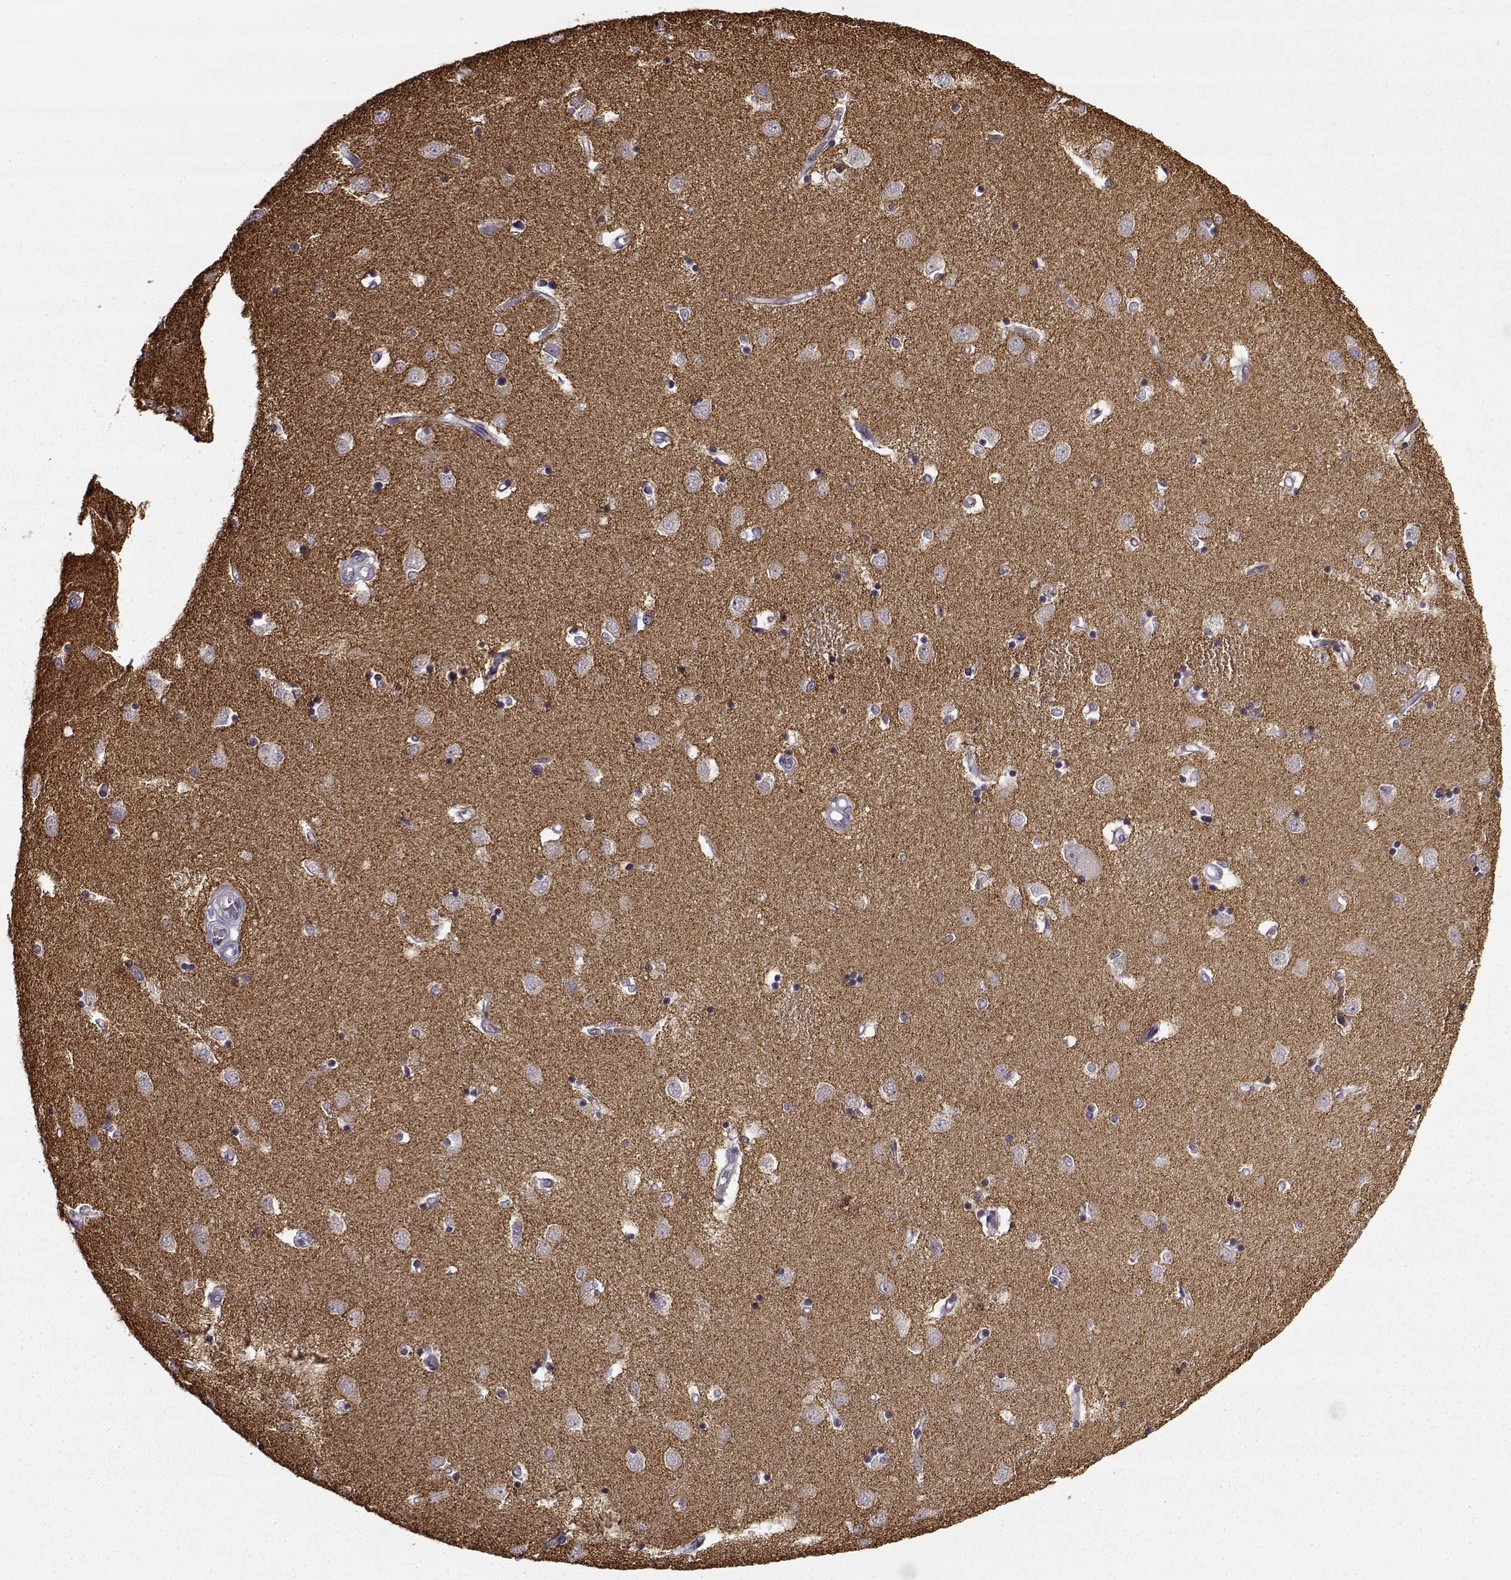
{"staining": {"intensity": "negative", "quantity": "none", "location": "none"}, "tissue": "caudate", "cell_type": "Glial cells", "image_type": "normal", "snomed": [{"axis": "morphology", "description": "Normal tissue, NOS"}, {"axis": "topography", "description": "Lateral ventricle wall"}], "caption": "This is a histopathology image of IHC staining of benign caudate, which shows no staining in glial cells. (DAB IHC with hematoxylin counter stain).", "gene": "SNCA", "patient": {"sex": "male", "age": 54}}